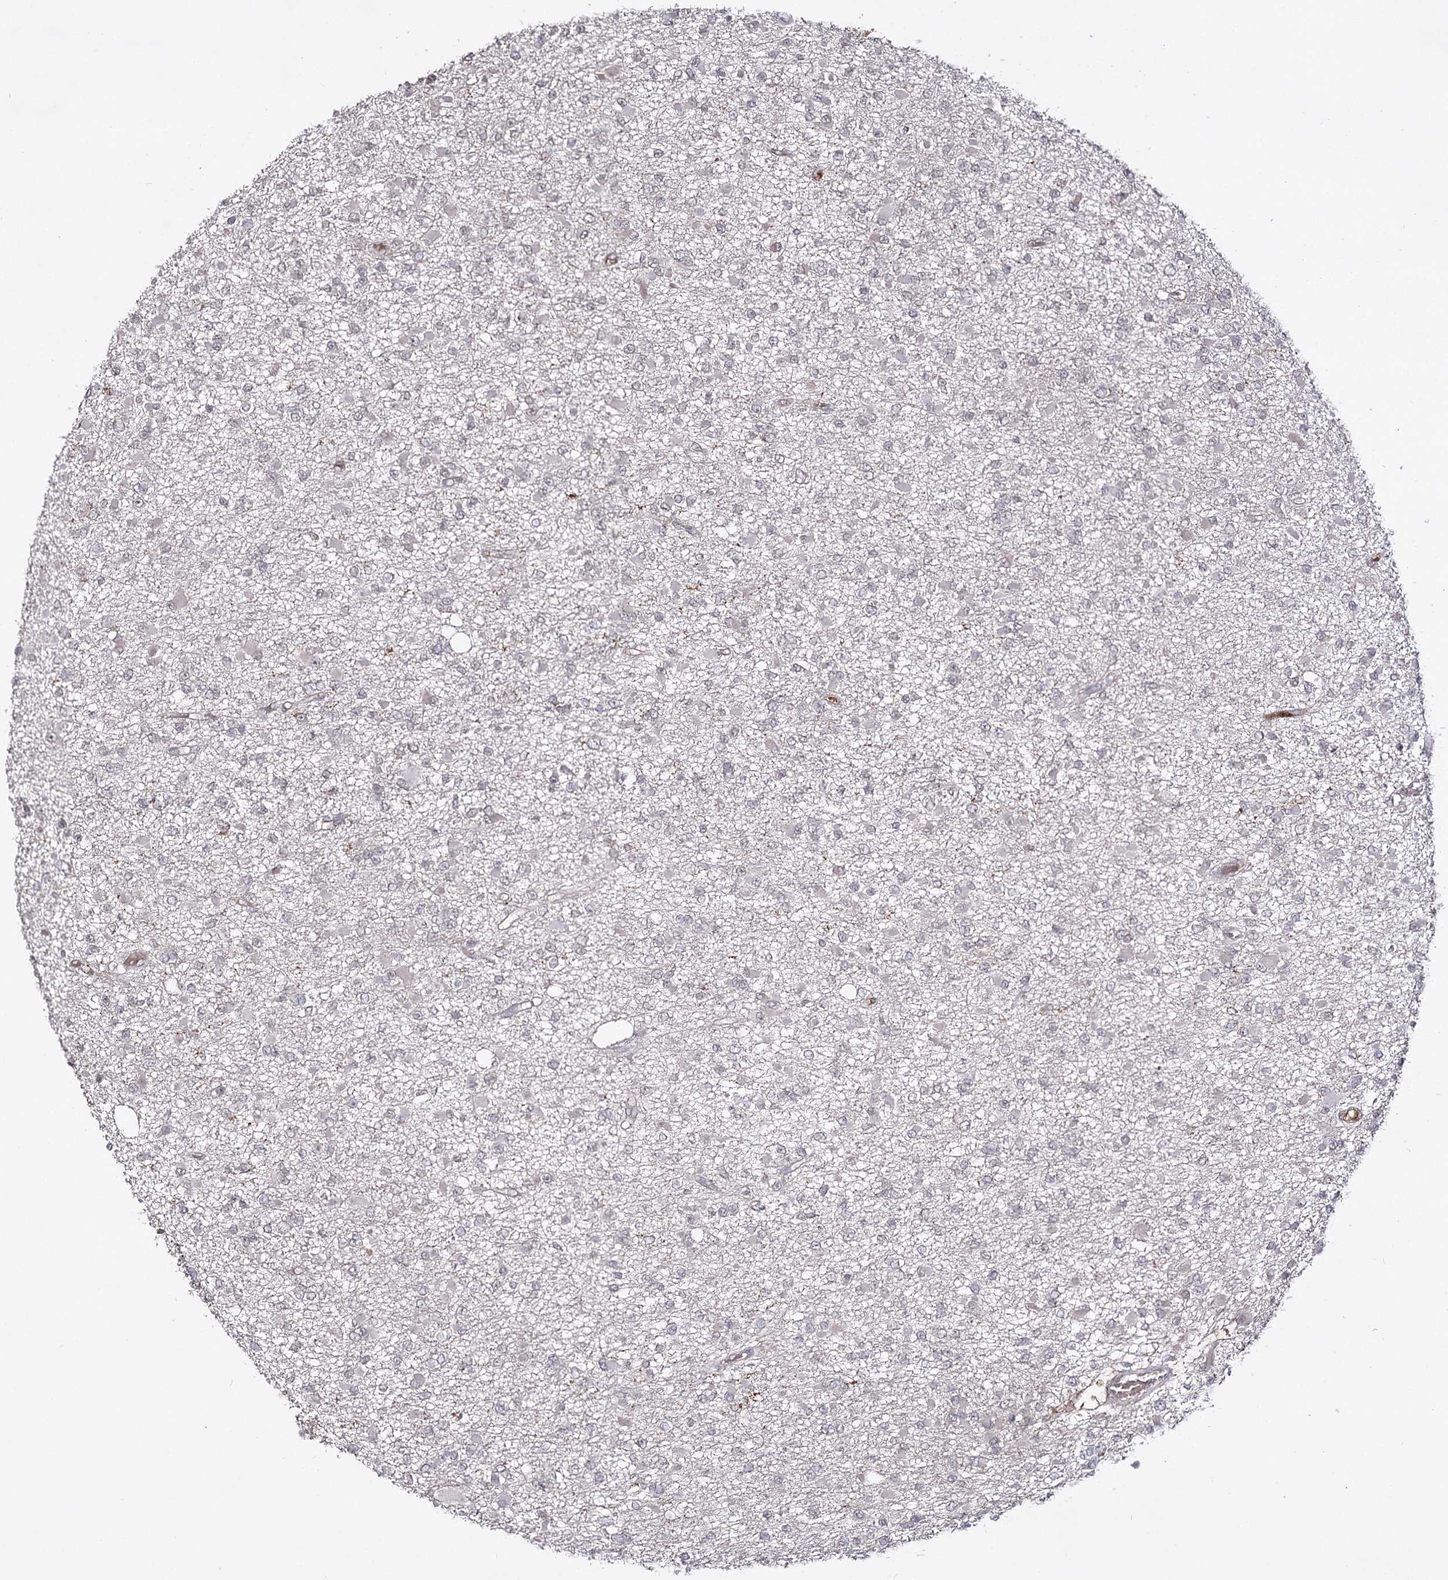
{"staining": {"intensity": "negative", "quantity": "none", "location": "none"}, "tissue": "glioma", "cell_type": "Tumor cells", "image_type": "cancer", "snomed": [{"axis": "morphology", "description": "Glioma, malignant, Low grade"}, {"axis": "topography", "description": "Brain"}], "caption": "IHC of human malignant low-grade glioma shows no staining in tumor cells.", "gene": "SYNGR3", "patient": {"sex": "female", "age": 22}}